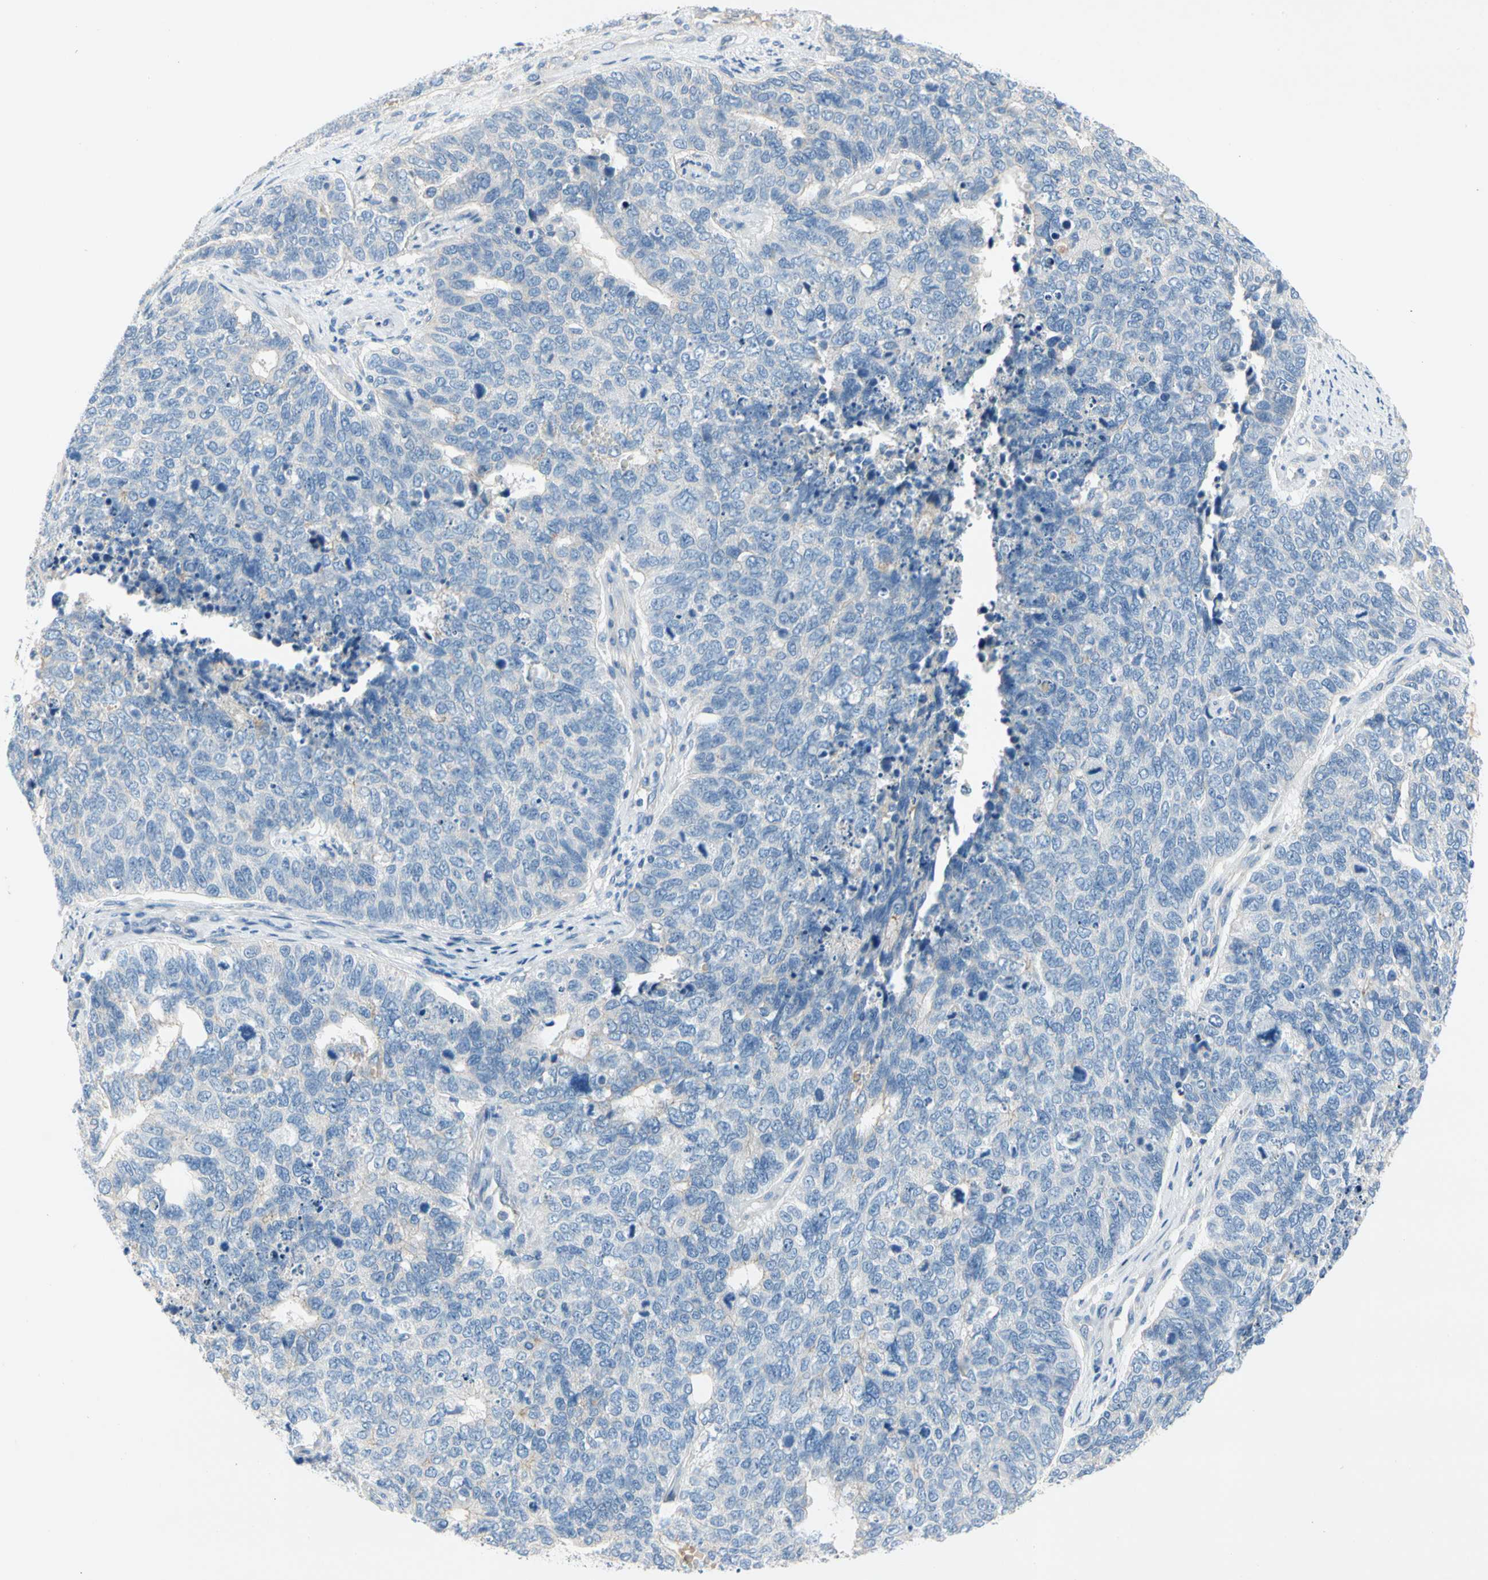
{"staining": {"intensity": "negative", "quantity": "none", "location": "none"}, "tissue": "cervical cancer", "cell_type": "Tumor cells", "image_type": "cancer", "snomed": [{"axis": "morphology", "description": "Squamous cell carcinoma, NOS"}, {"axis": "topography", "description": "Cervix"}], "caption": "There is no significant positivity in tumor cells of squamous cell carcinoma (cervical).", "gene": "CA14", "patient": {"sex": "female", "age": 63}}